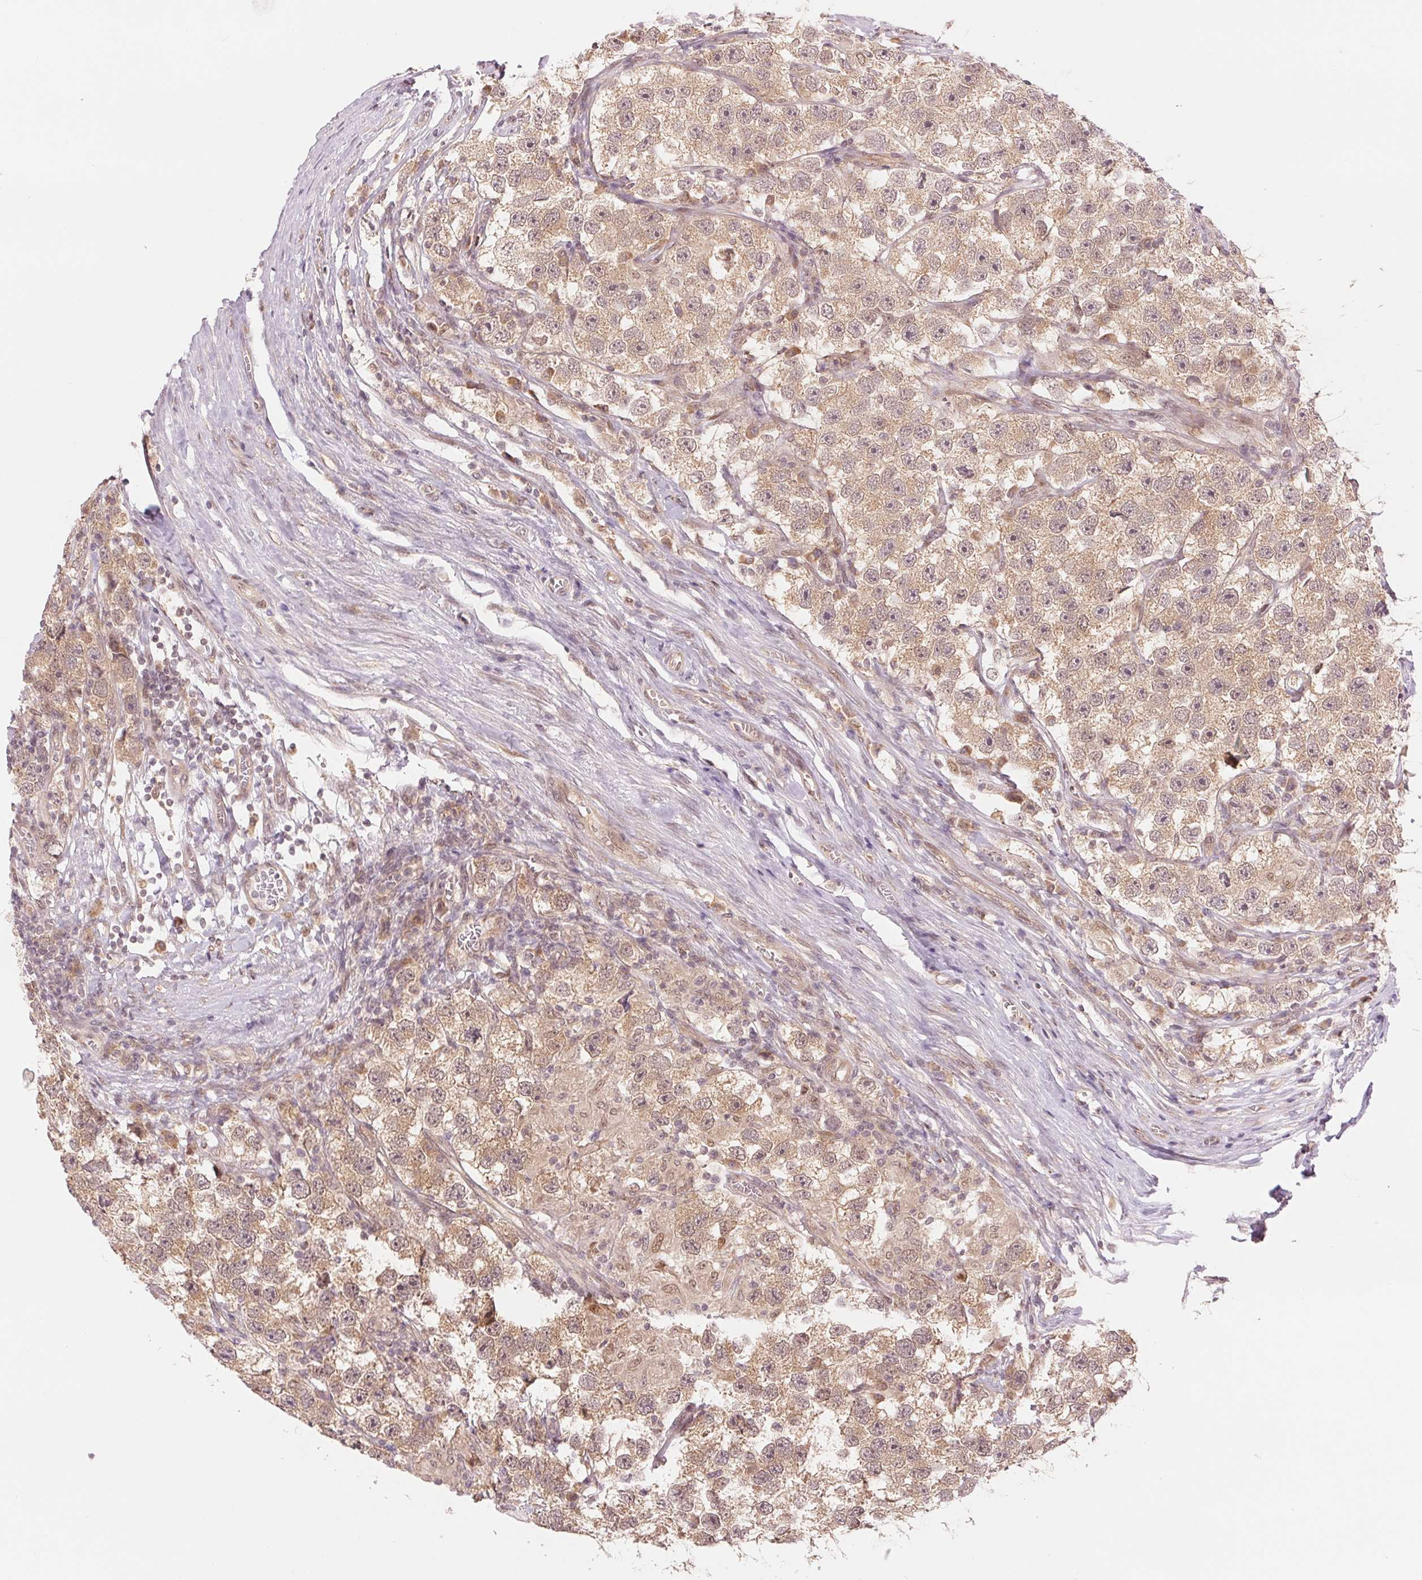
{"staining": {"intensity": "weak", "quantity": ">75%", "location": "cytoplasmic/membranous"}, "tissue": "testis cancer", "cell_type": "Tumor cells", "image_type": "cancer", "snomed": [{"axis": "morphology", "description": "Seminoma, NOS"}, {"axis": "topography", "description": "Testis"}], "caption": "IHC histopathology image of testis seminoma stained for a protein (brown), which reveals low levels of weak cytoplasmic/membranous positivity in approximately >75% of tumor cells.", "gene": "ERI3", "patient": {"sex": "male", "age": 26}}